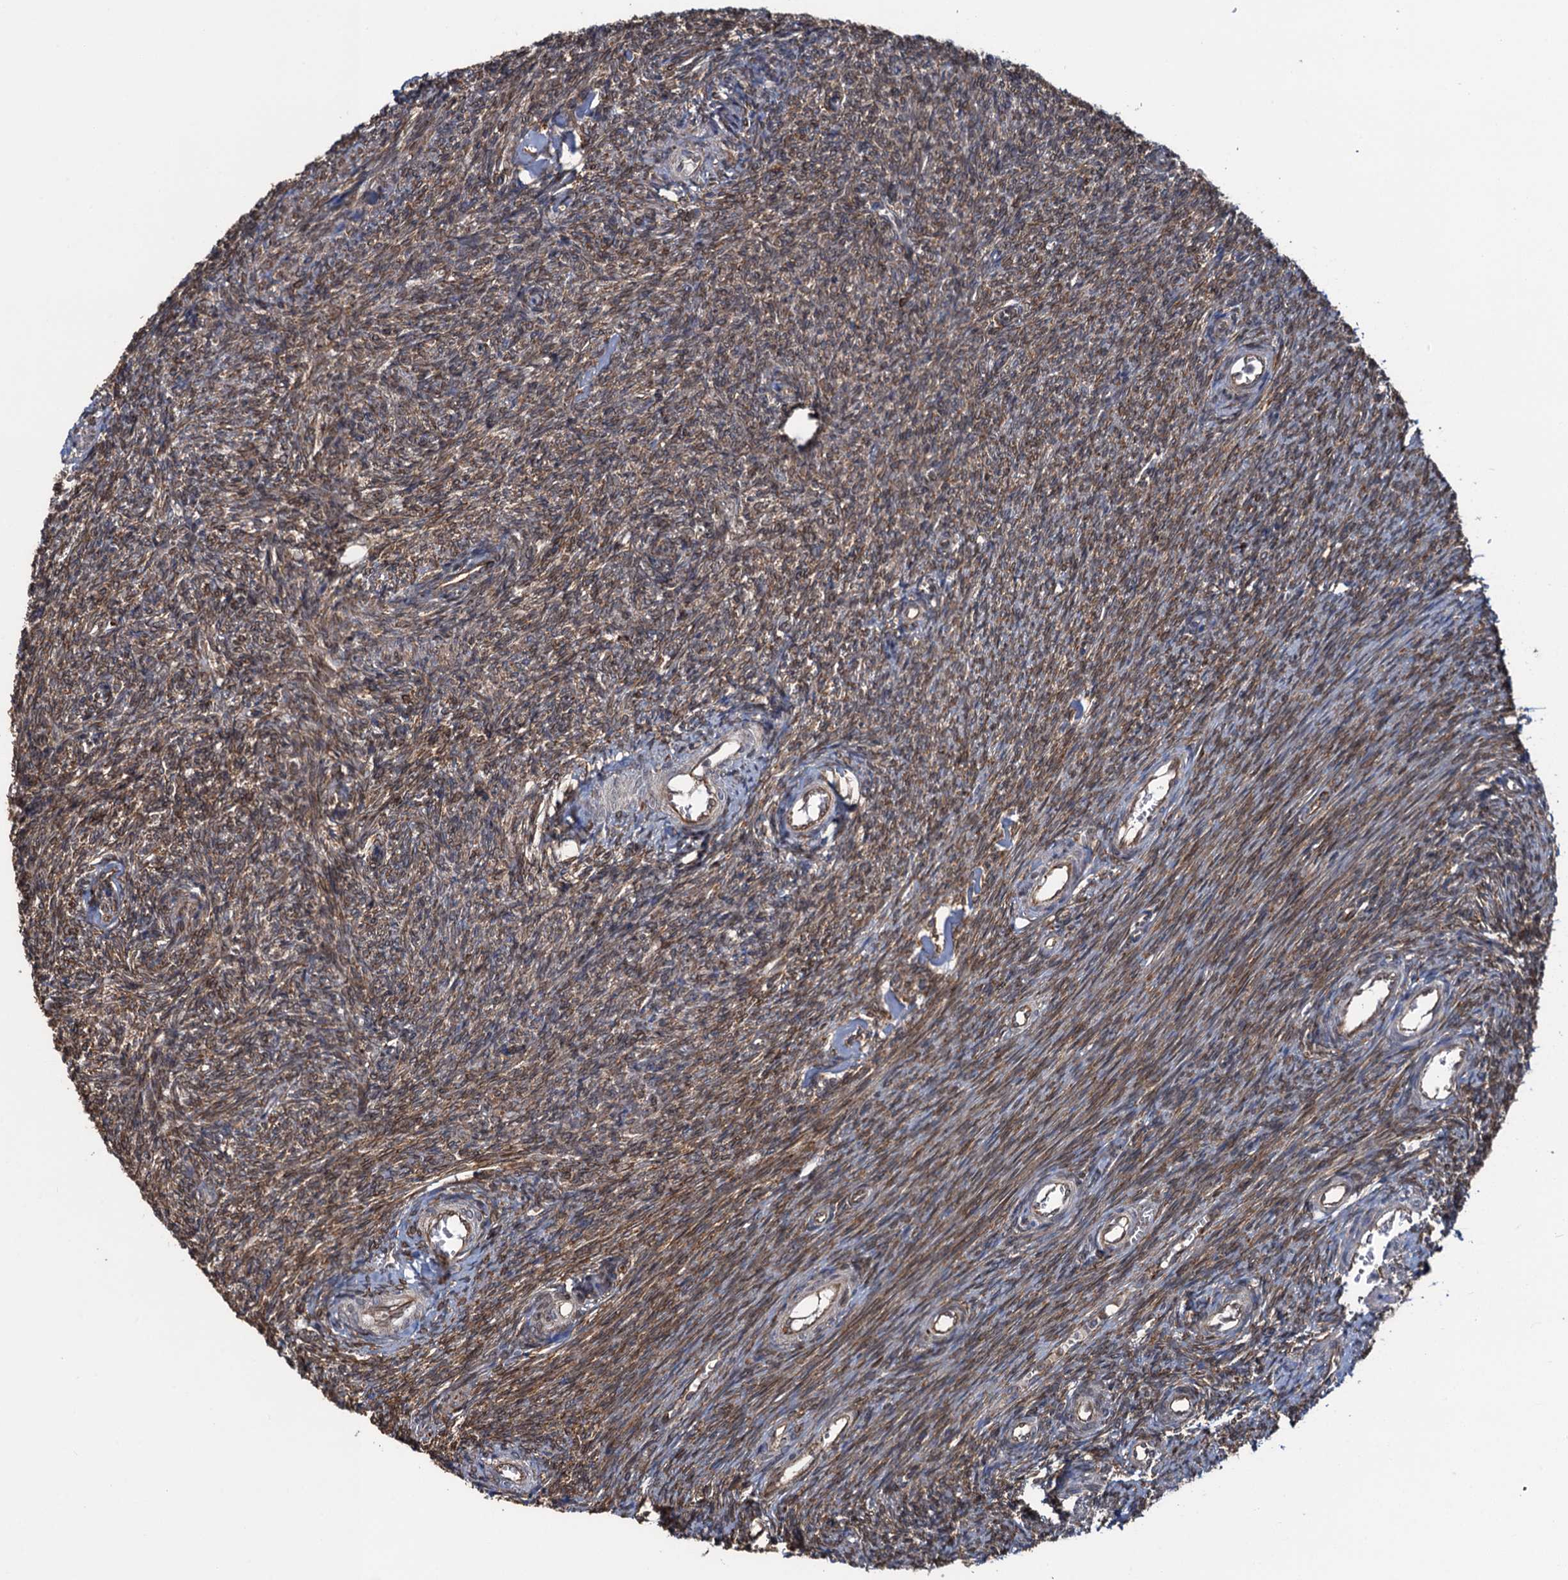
{"staining": {"intensity": "moderate", "quantity": ">75%", "location": "cytoplasmic/membranous,nuclear"}, "tissue": "ovary", "cell_type": "Ovarian stroma cells", "image_type": "normal", "snomed": [{"axis": "morphology", "description": "Normal tissue, NOS"}, {"axis": "topography", "description": "Ovary"}], "caption": "Immunohistochemistry staining of unremarkable ovary, which reveals medium levels of moderate cytoplasmic/membranous,nuclear positivity in about >75% of ovarian stroma cells indicating moderate cytoplasmic/membranous,nuclear protein positivity. The staining was performed using DAB (brown) for protein detection and nuclei were counterstained in hematoxylin (blue).", "gene": "EVX2", "patient": {"sex": "female", "age": 44}}